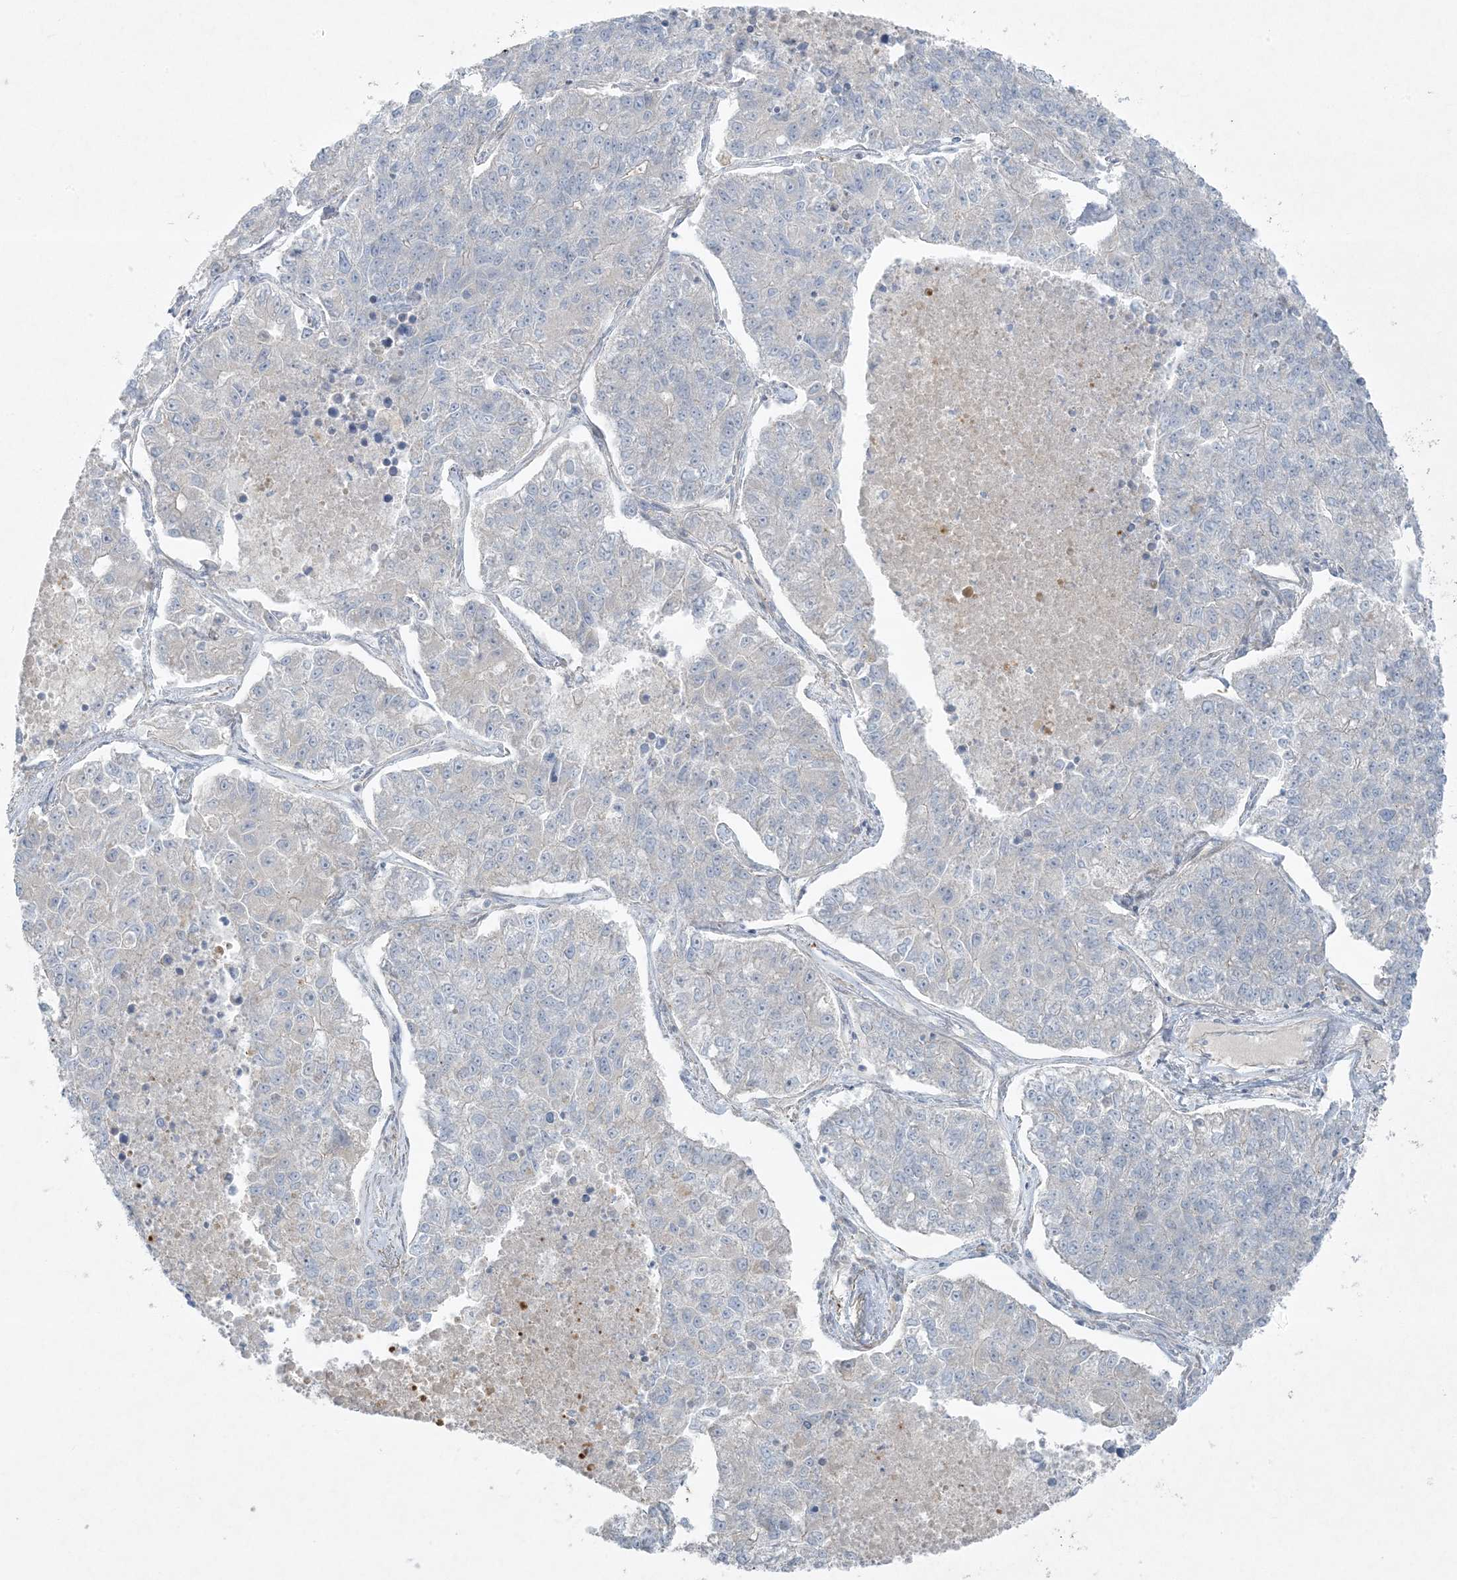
{"staining": {"intensity": "negative", "quantity": "none", "location": "none"}, "tissue": "lung cancer", "cell_type": "Tumor cells", "image_type": "cancer", "snomed": [{"axis": "morphology", "description": "Adenocarcinoma, NOS"}, {"axis": "topography", "description": "Lung"}], "caption": "High magnification brightfield microscopy of adenocarcinoma (lung) stained with DAB (3,3'-diaminobenzidine) (brown) and counterstained with hematoxylin (blue): tumor cells show no significant positivity.", "gene": "PIK3R4", "patient": {"sex": "male", "age": 49}}